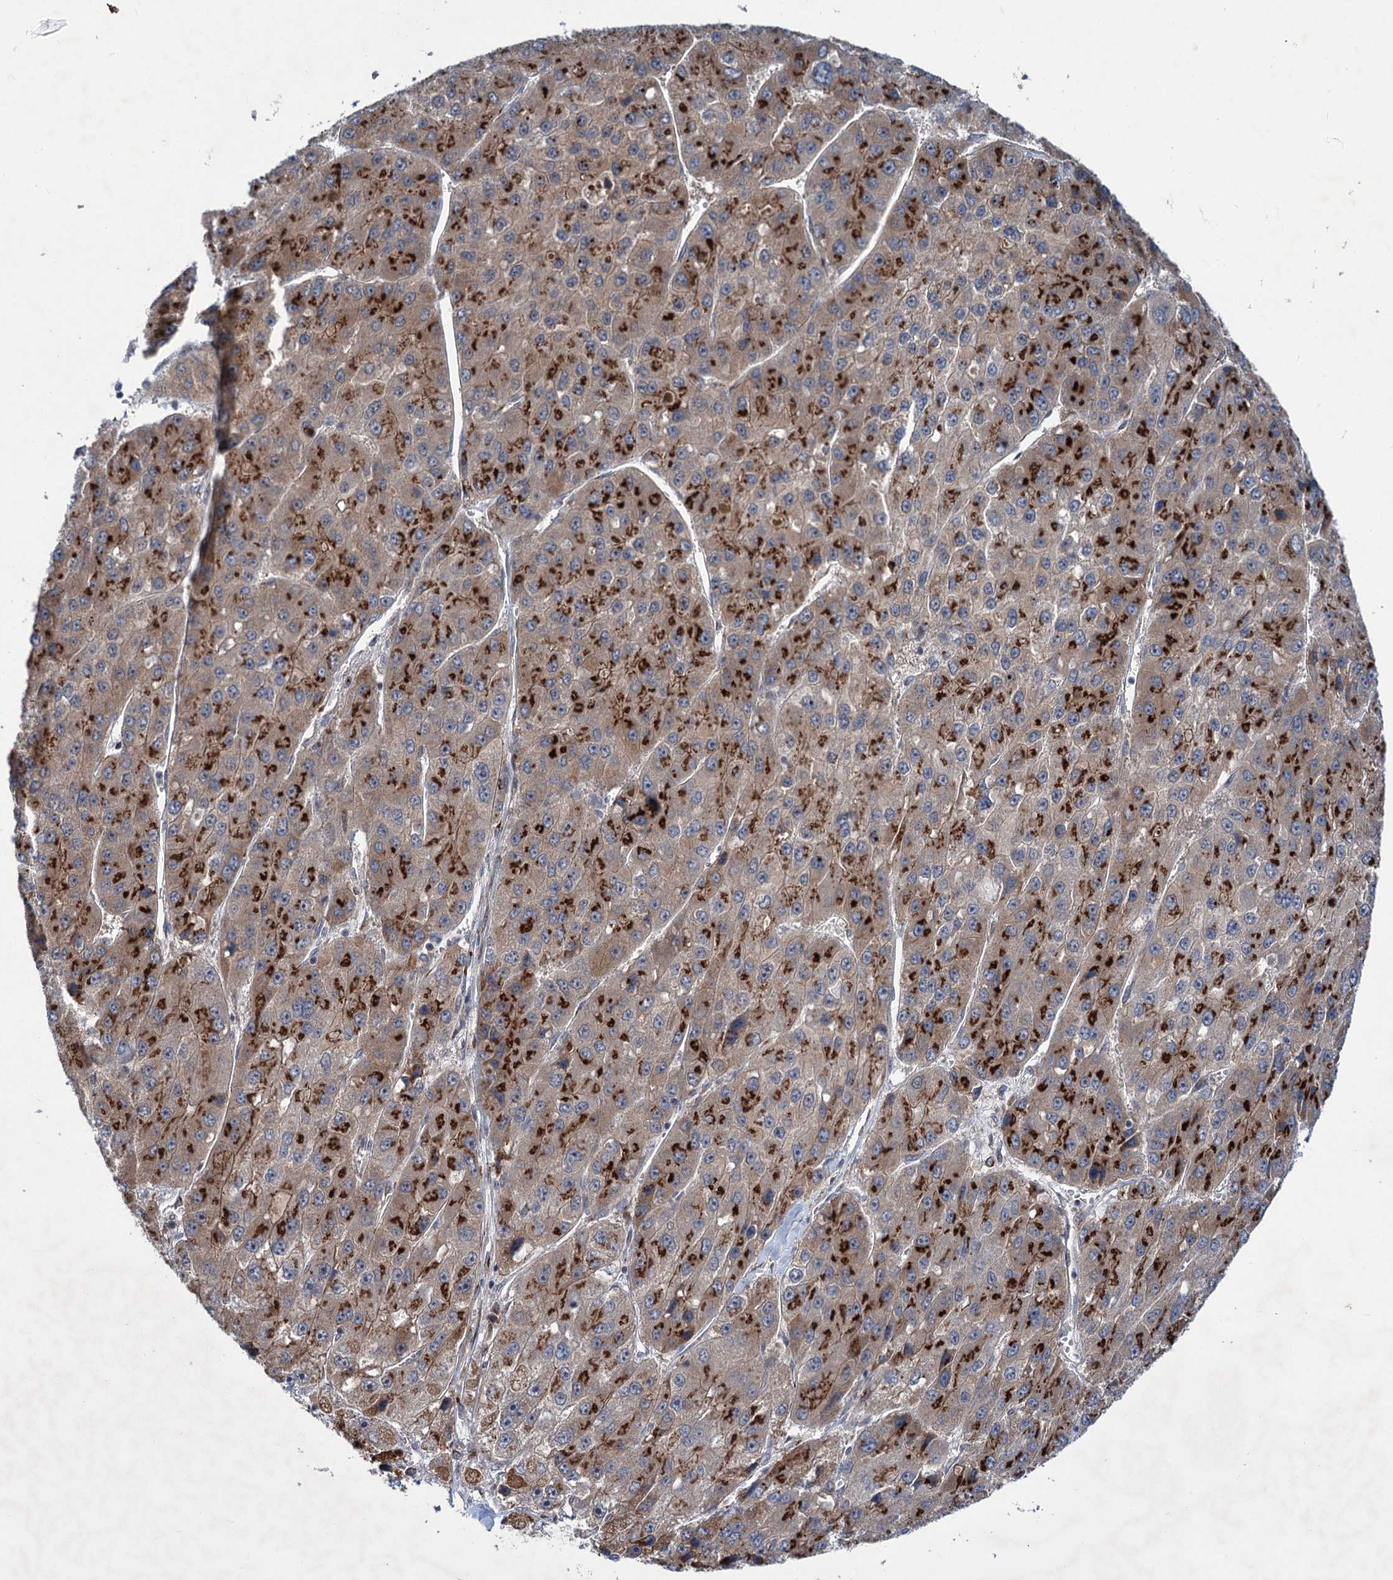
{"staining": {"intensity": "strong", "quantity": ">75%", "location": "cytoplasmic/membranous"}, "tissue": "liver cancer", "cell_type": "Tumor cells", "image_type": "cancer", "snomed": [{"axis": "morphology", "description": "Carcinoma, Hepatocellular, NOS"}, {"axis": "topography", "description": "Liver"}], "caption": "Protein staining displays strong cytoplasmic/membranous positivity in approximately >75% of tumor cells in liver cancer (hepatocellular carcinoma).", "gene": "ELP4", "patient": {"sex": "female", "age": 73}}